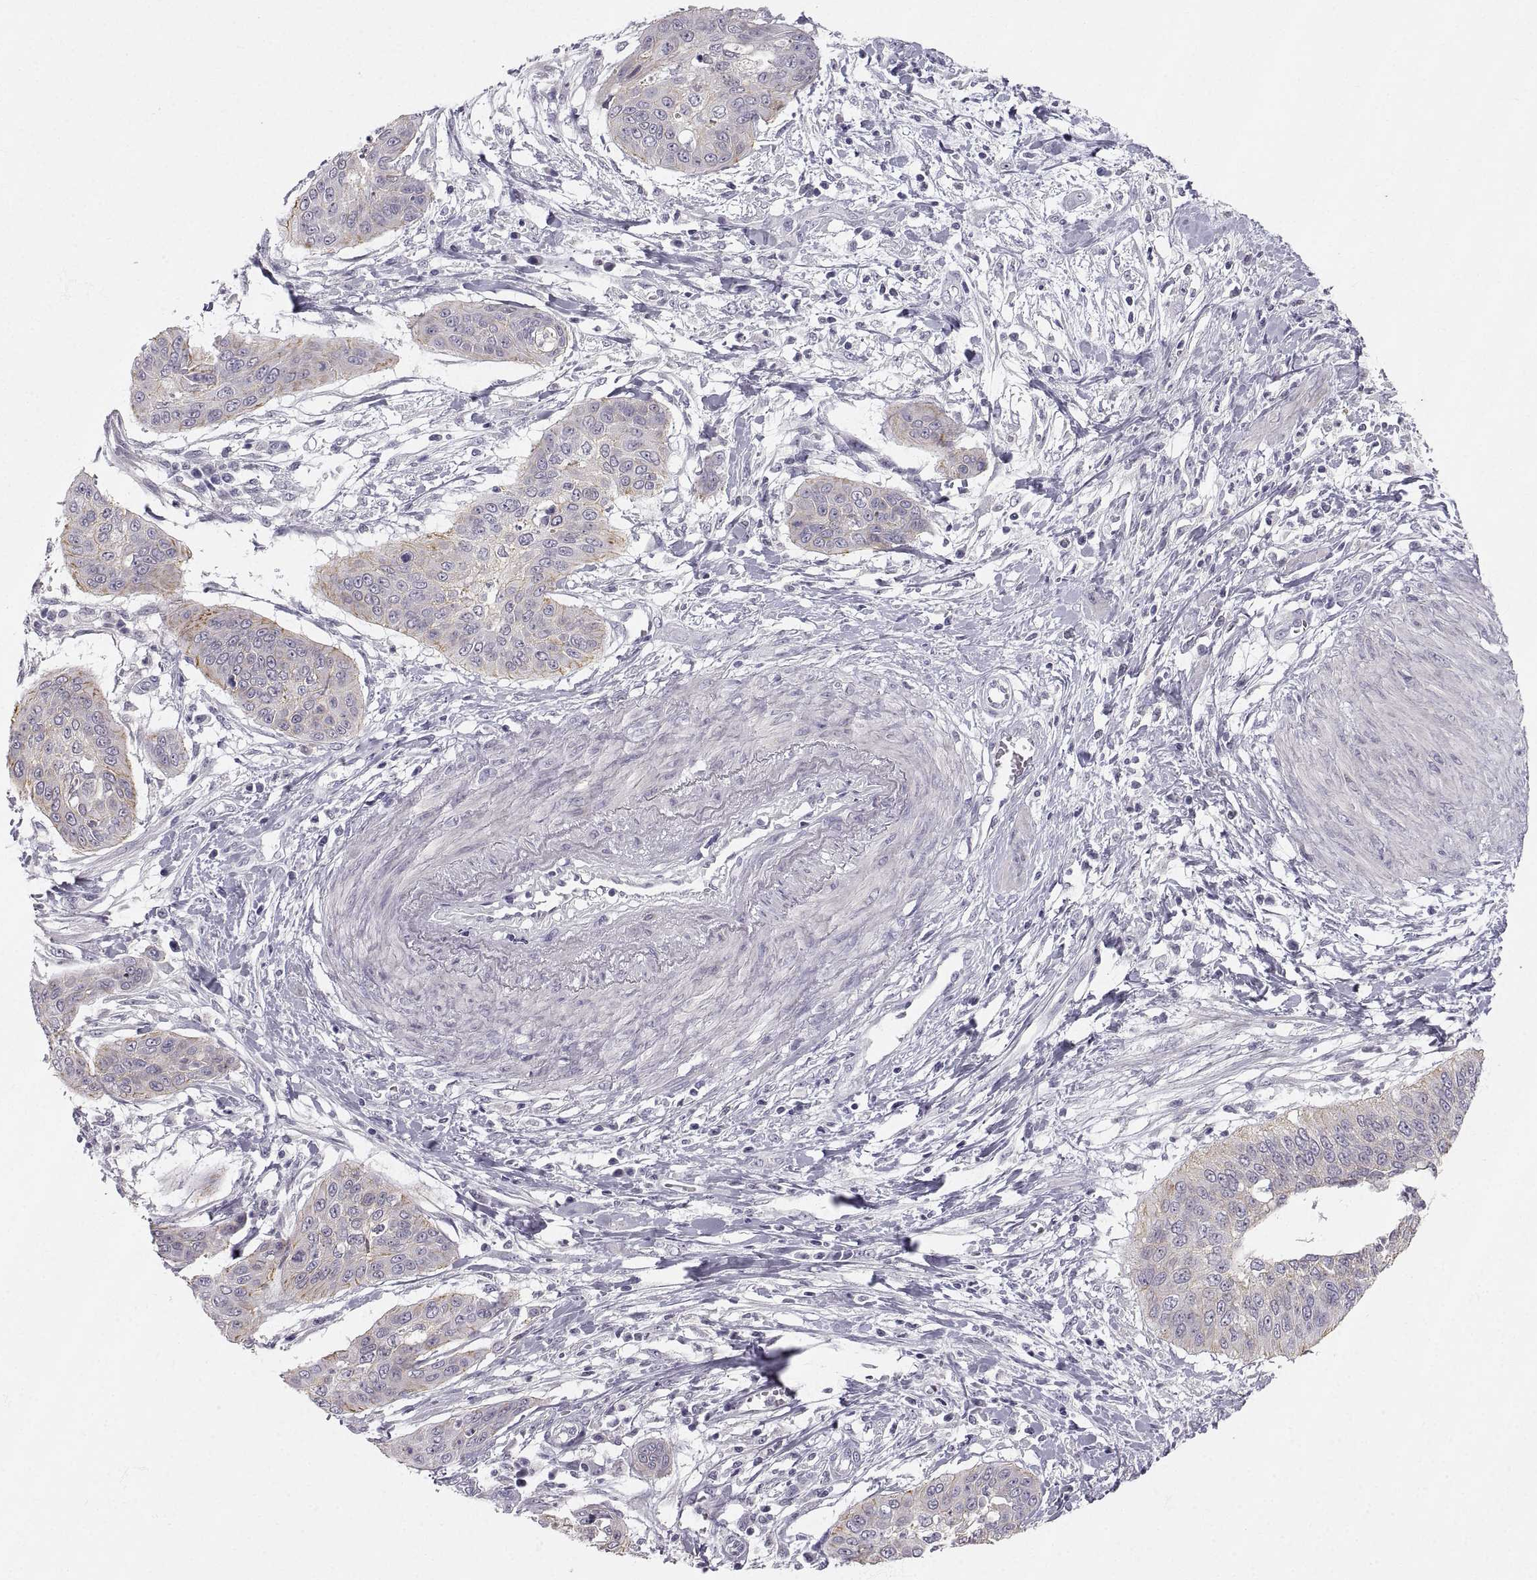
{"staining": {"intensity": "weak", "quantity": "25%-75%", "location": "cytoplasmic/membranous"}, "tissue": "cervical cancer", "cell_type": "Tumor cells", "image_type": "cancer", "snomed": [{"axis": "morphology", "description": "Squamous cell carcinoma, NOS"}, {"axis": "topography", "description": "Cervix"}], "caption": "Cervical cancer (squamous cell carcinoma) tissue shows weak cytoplasmic/membranous staining in about 25%-75% of tumor cells, visualized by immunohistochemistry.", "gene": "ZNF185", "patient": {"sex": "female", "age": 39}}